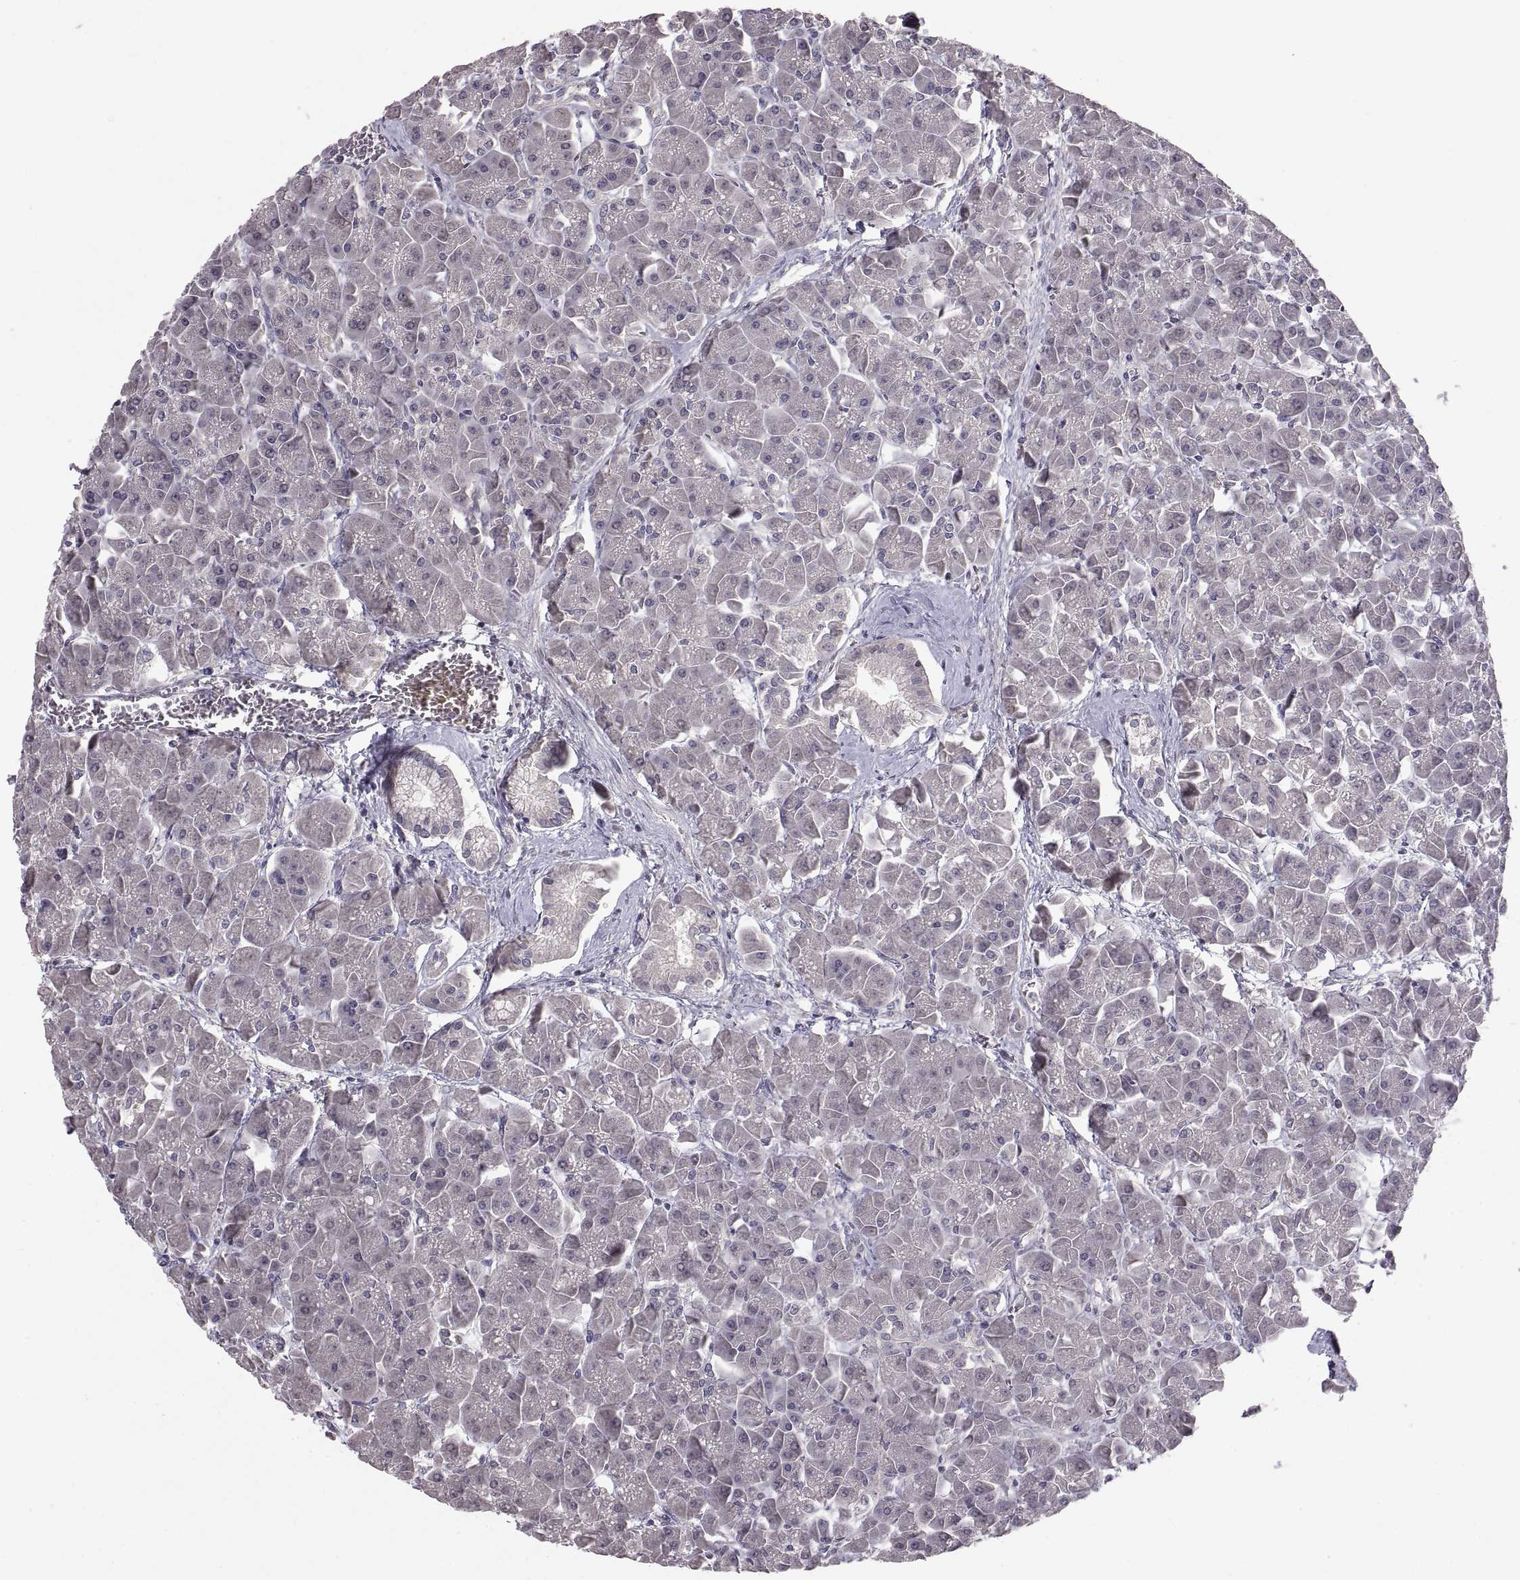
{"staining": {"intensity": "negative", "quantity": "none", "location": "none"}, "tissue": "pancreas", "cell_type": "Exocrine glandular cells", "image_type": "normal", "snomed": [{"axis": "morphology", "description": "Normal tissue, NOS"}, {"axis": "topography", "description": "Pancreas"}], "caption": "Immunohistochemistry of unremarkable human pancreas reveals no positivity in exocrine glandular cells.", "gene": "PAX2", "patient": {"sex": "male", "age": 70}}